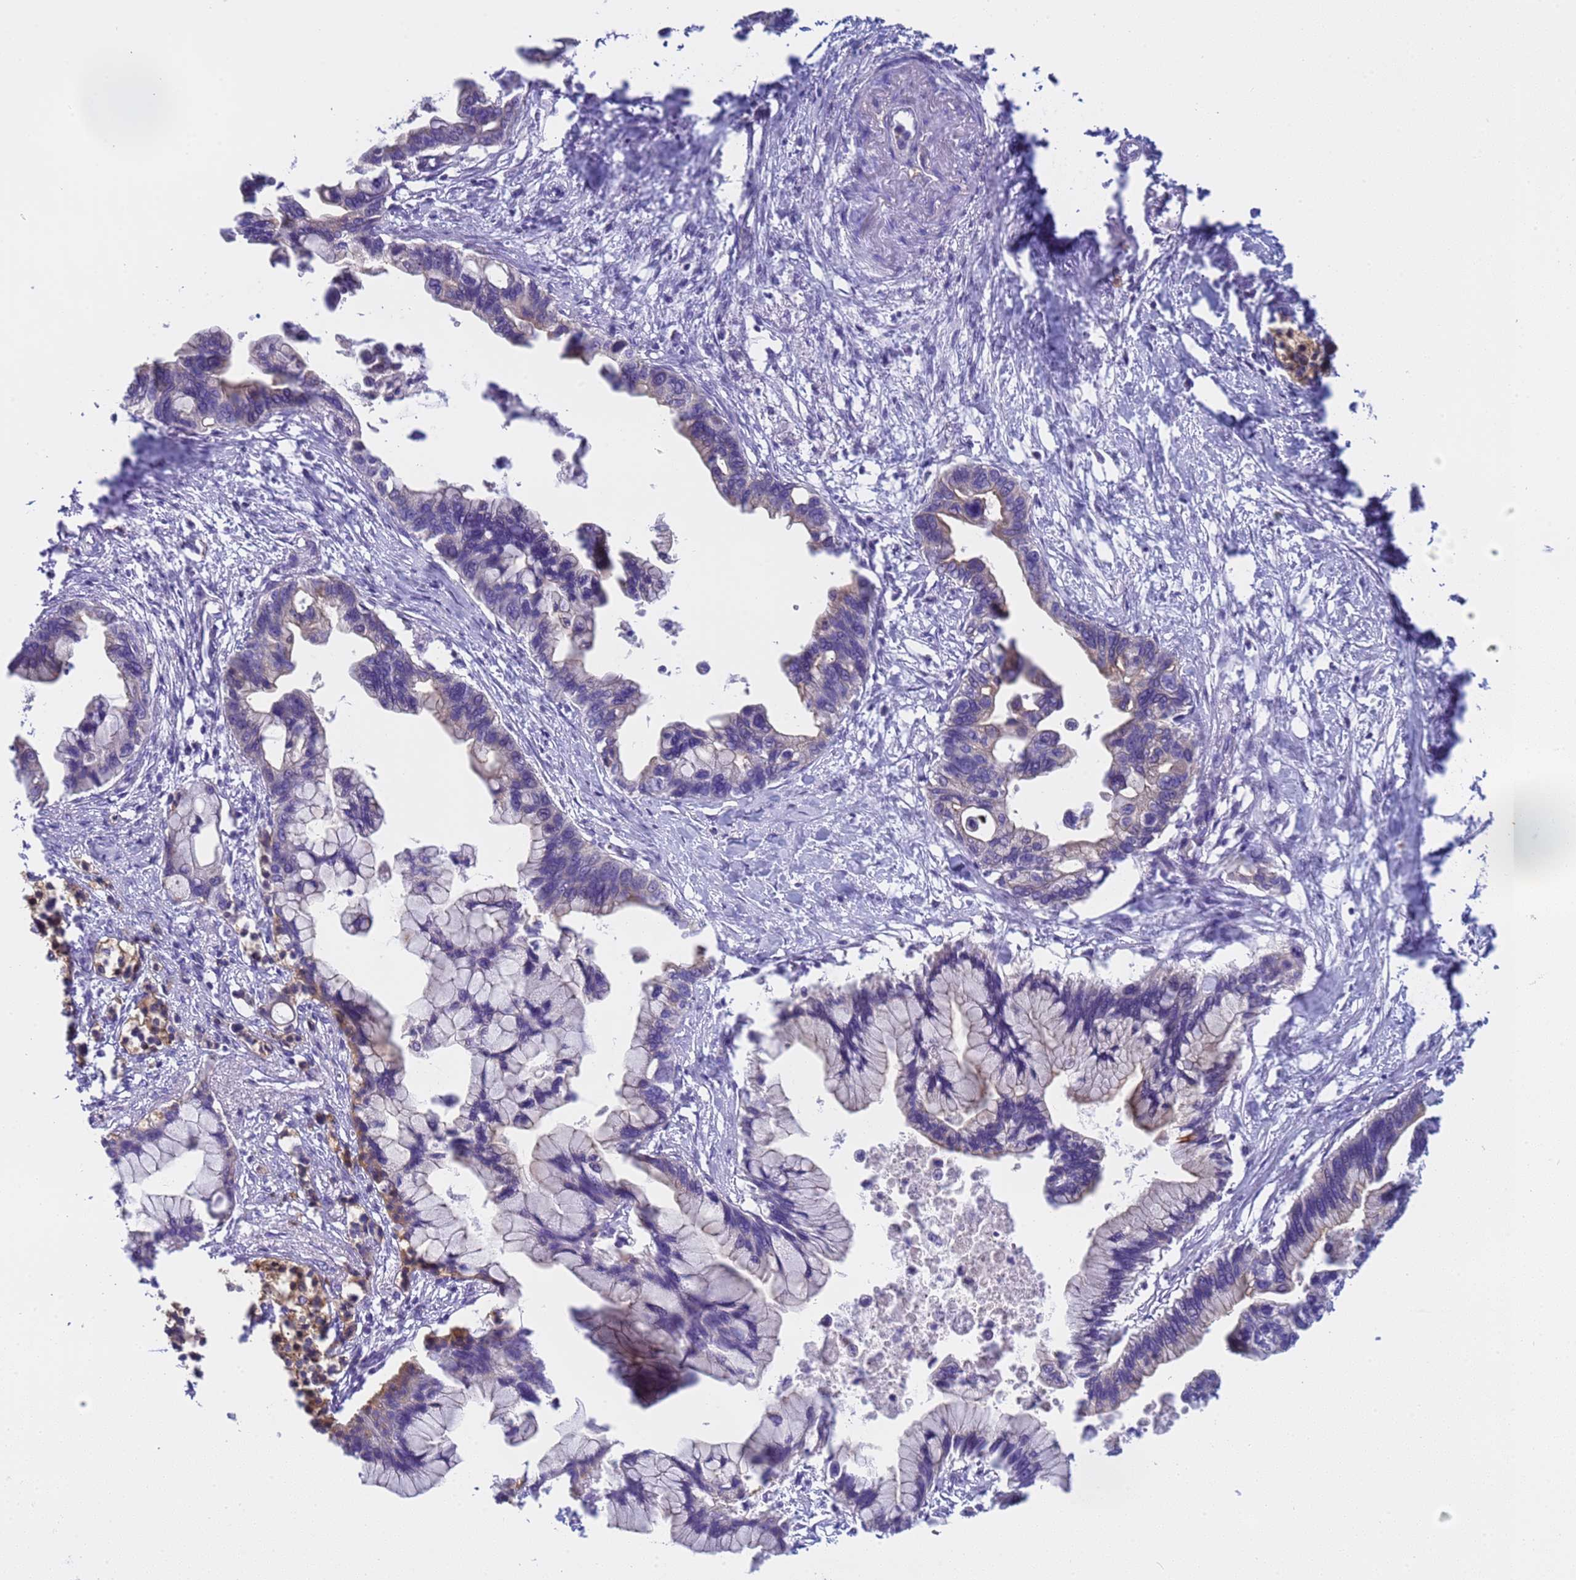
{"staining": {"intensity": "moderate", "quantity": "25%-75%", "location": "cytoplasmic/membranous"}, "tissue": "pancreatic cancer", "cell_type": "Tumor cells", "image_type": "cancer", "snomed": [{"axis": "morphology", "description": "Adenocarcinoma, NOS"}, {"axis": "topography", "description": "Pancreas"}], "caption": "An IHC micrograph of neoplastic tissue is shown. Protein staining in brown shows moderate cytoplasmic/membranous positivity in adenocarcinoma (pancreatic) within tumor cells. The staining was performed using DAB (3,3'-diaminobenzidine) to visualize the protein expression in brown, while the nuclei were stained in blue with hematoxylin (Magnification: 20x).", "gene": "CAPN7", "patient": {"sex": "female", "age": 83}}